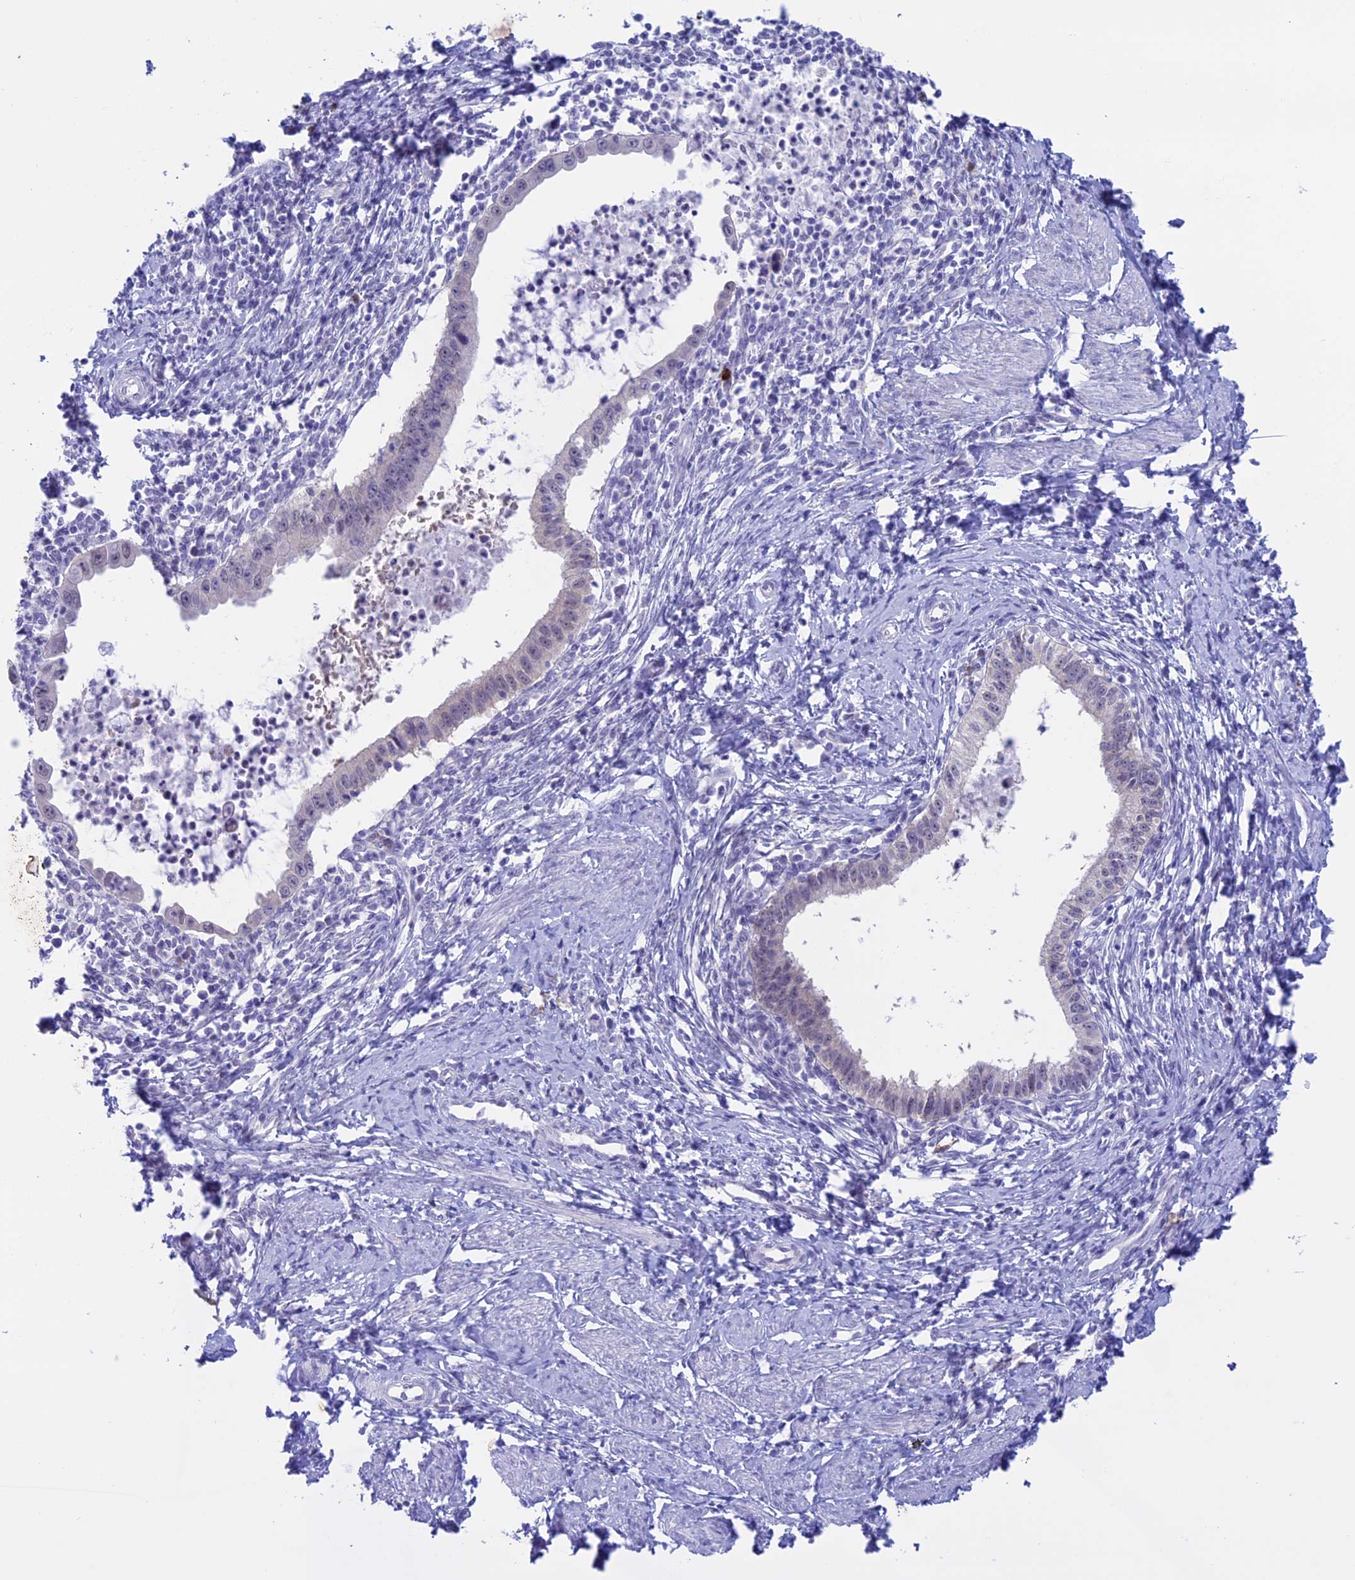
{"staining": {"intensity": "negative", "quantity": "none", "location": "none"}, "tissue": "cervical cancer", "cell_type": "Tumor cells", "image_type": "cancer", "snomed": [{"axis": "morphology", "description": "Adenocarcinoma, NOS"}, {"axis": "topography", "description": "Cervix"}], "caption": "Tumor cells show no significant staining in cervical cancer. Nuclei are stained in blue.", "gene": "LHFPL2", "patient": {"sex": "female", "age": 36}}